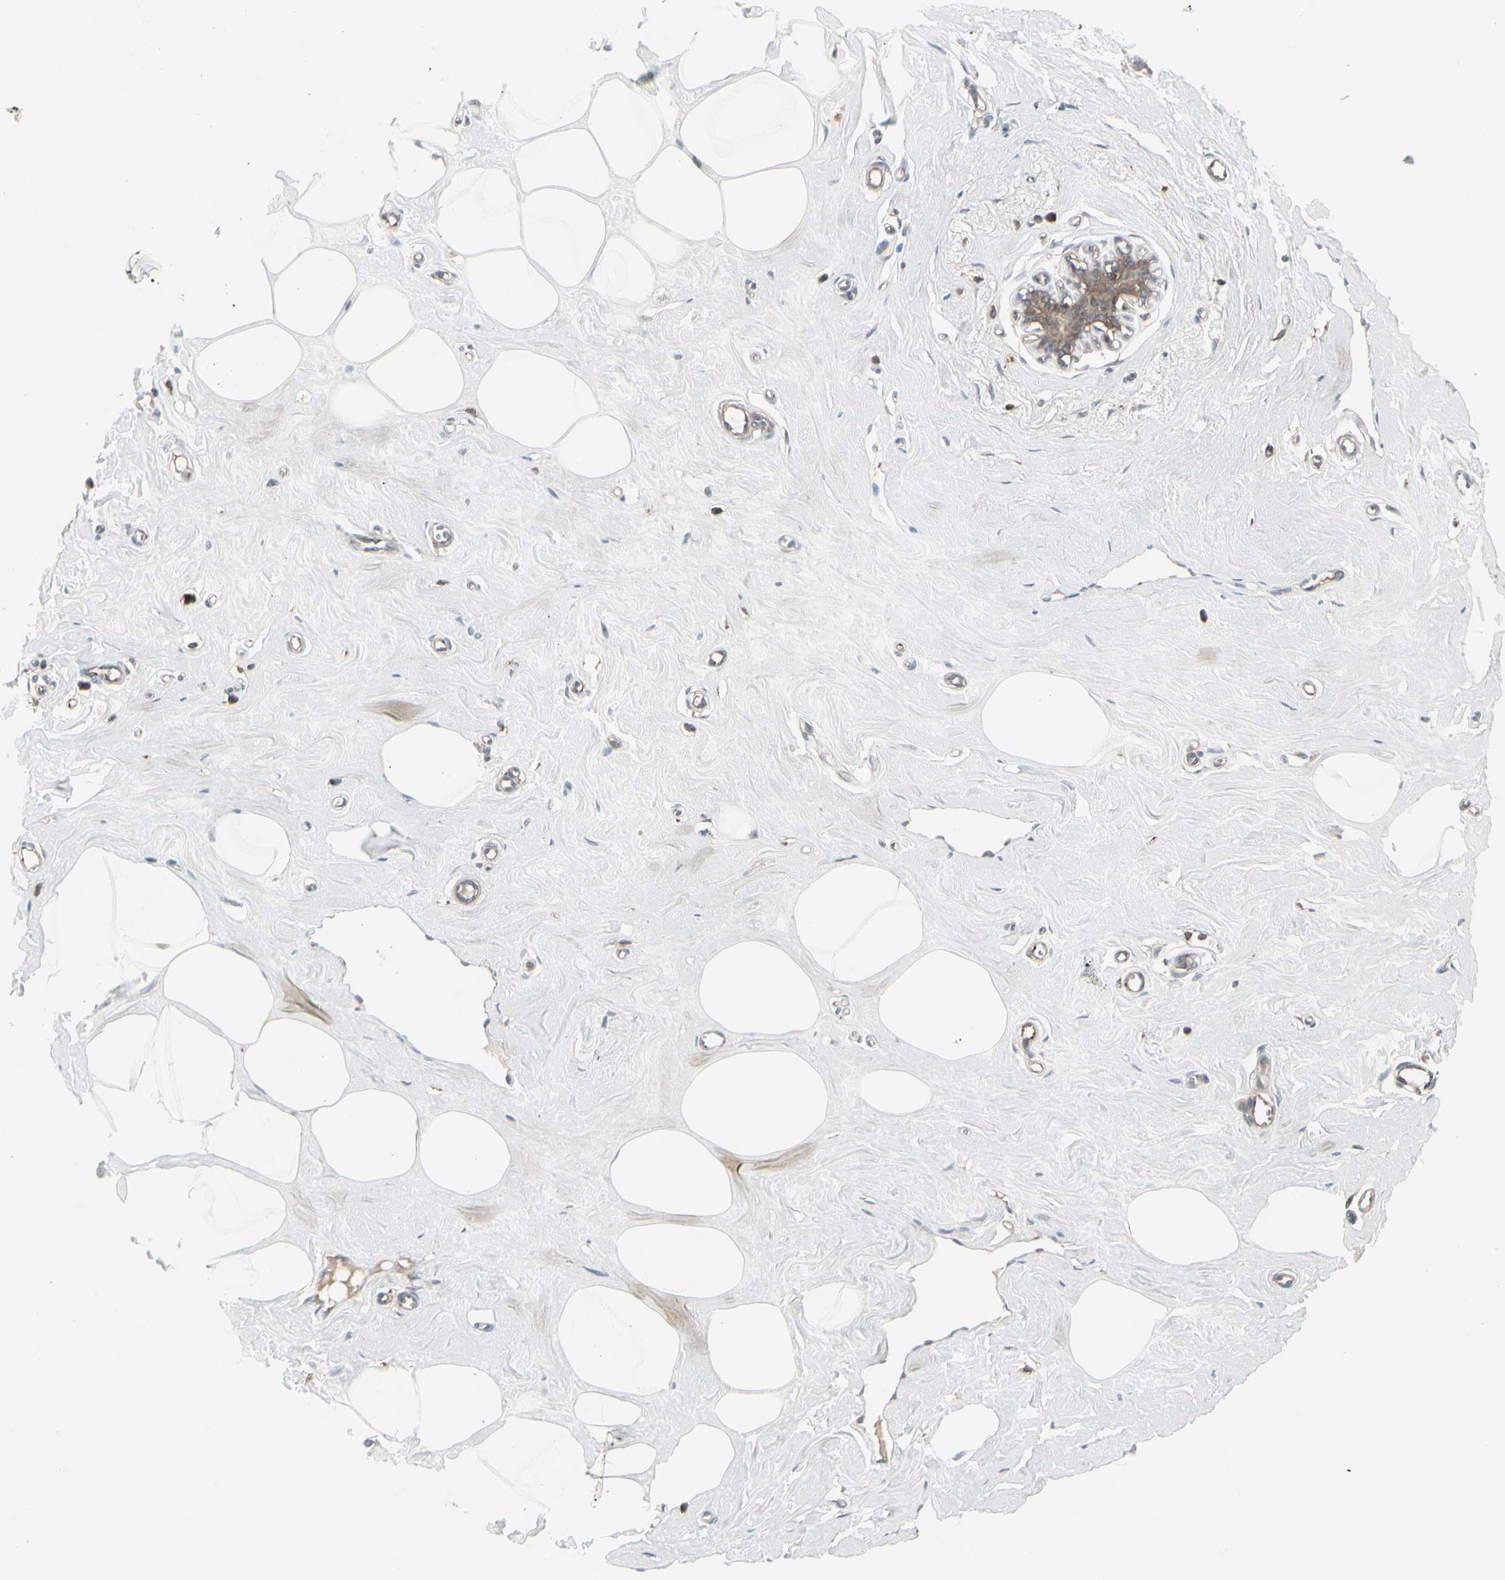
{"staining": {"intensity": "negative", "quantity": "none", "location": "none"}, "tissue": "breast", "cell_type": "Adipocytes", "image_type": "normal", "snomed": [{"axis": "morphology", "description": "Normal tissue, NOS"}, {"axis": "topography", "description": "Breast"}], "caption": "Immunohistochemistry image of benign breast: human breast stained with DAB demonstrates no significant protein positivity in adipocytes. Nuclei are stained in blue.", "gene": "EPS15", "patient": {"sex": "female", "age": 45}}